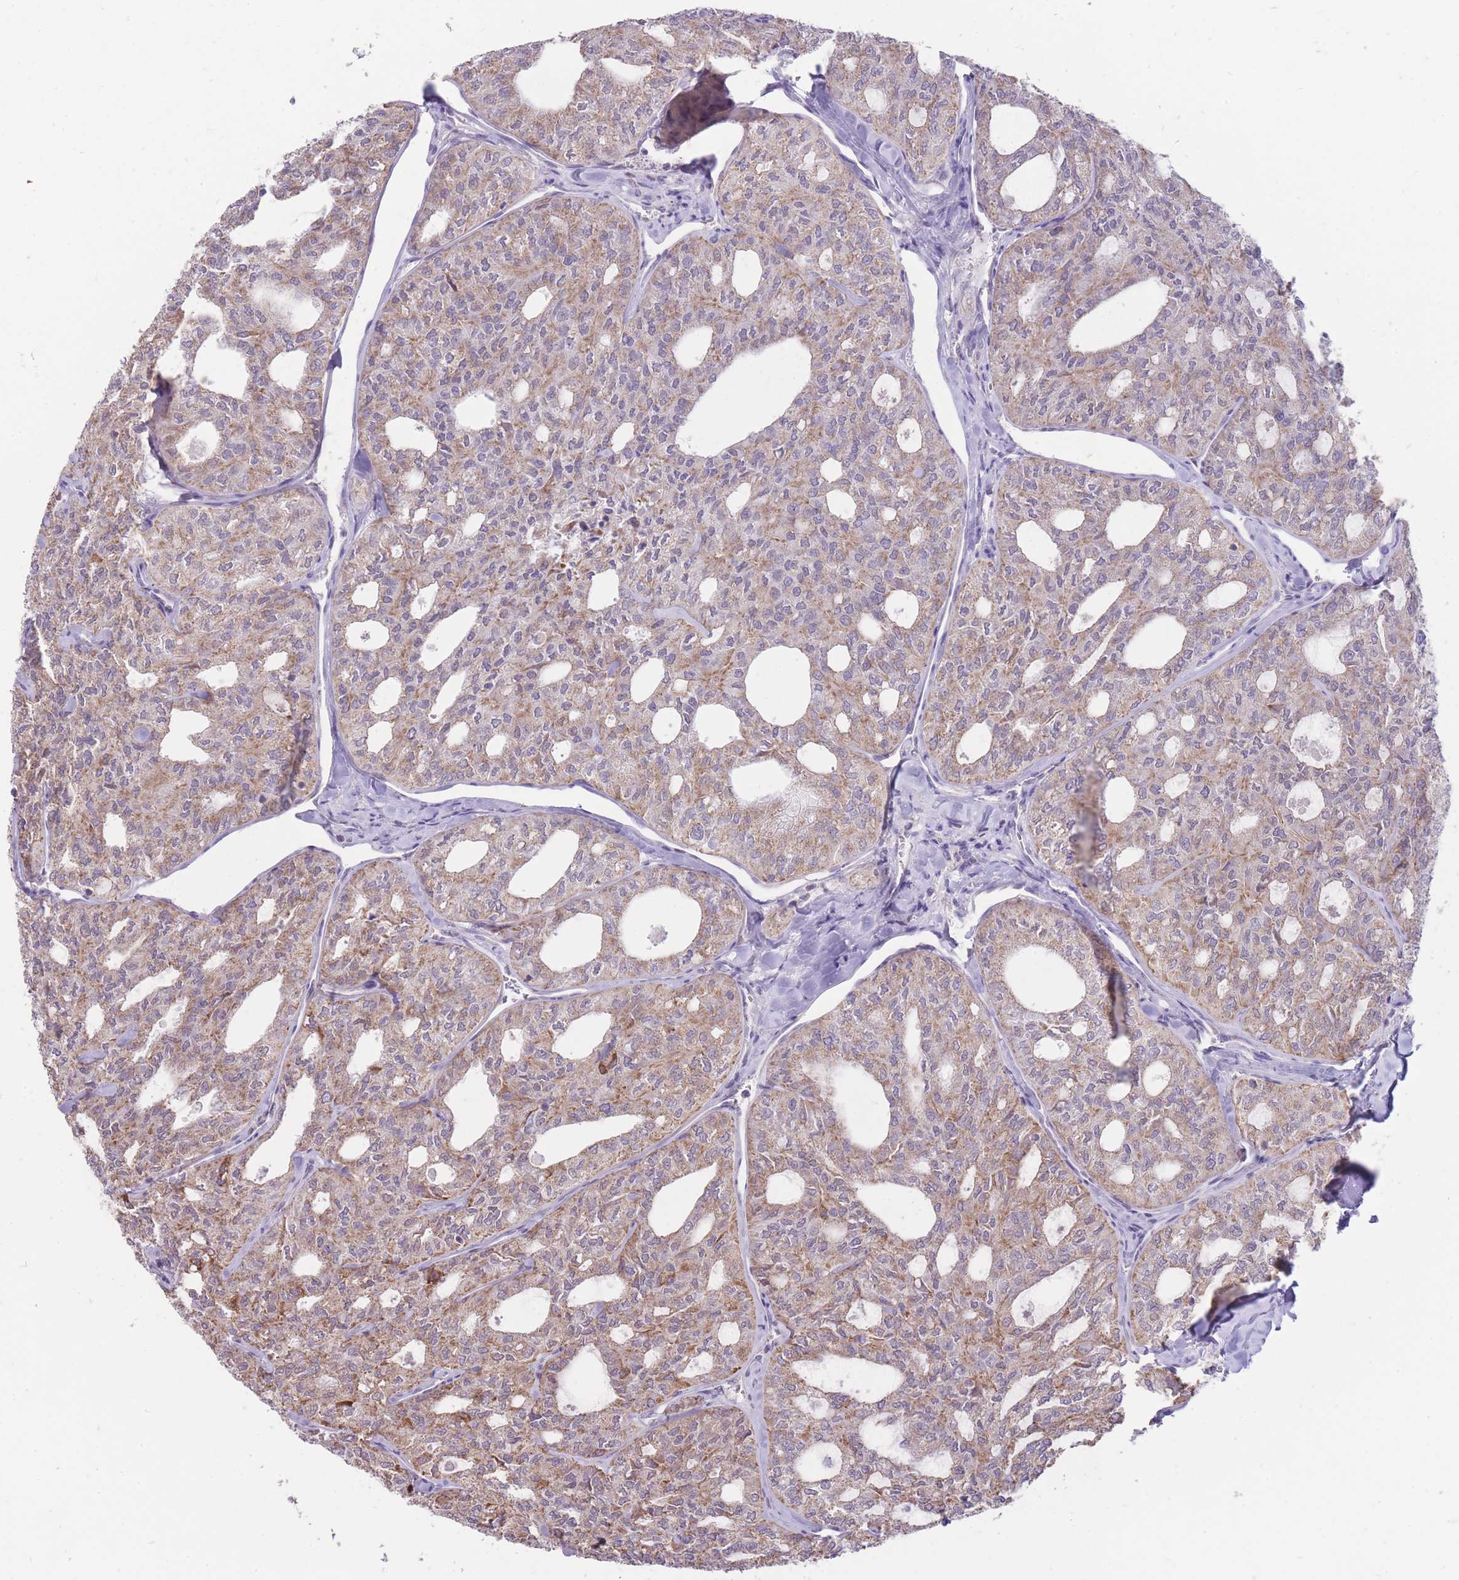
{"staining": {"intensity": "moderate", "quantity": "25%-75%", "location": "cytoplasmic/membranous"}, "tissue": "thyroid cancer", "cell_type": "Tumor cells", "image_type": "cancer", "snomed": [{"axis": "morphology", "description": "Follicular adenoma carcinoma, NOS"}, {"axis": "topography", "description": "Thyroid gland"}], "caption": "Immunohistochemical staining of human follicular adenoma carcinoma (thyroid) displays moderate cytoplasmic/membranous protein expression in about 25%-75% of tumor cells. The protein of interest is stained brown, and the nuclei are stained in blue (DAB (3,3'-diaminobenzidine) IHC with brightfield microscopy, high magnification).", "gene": "NELL1", "patient": {"sex": "male", "age": 75}}